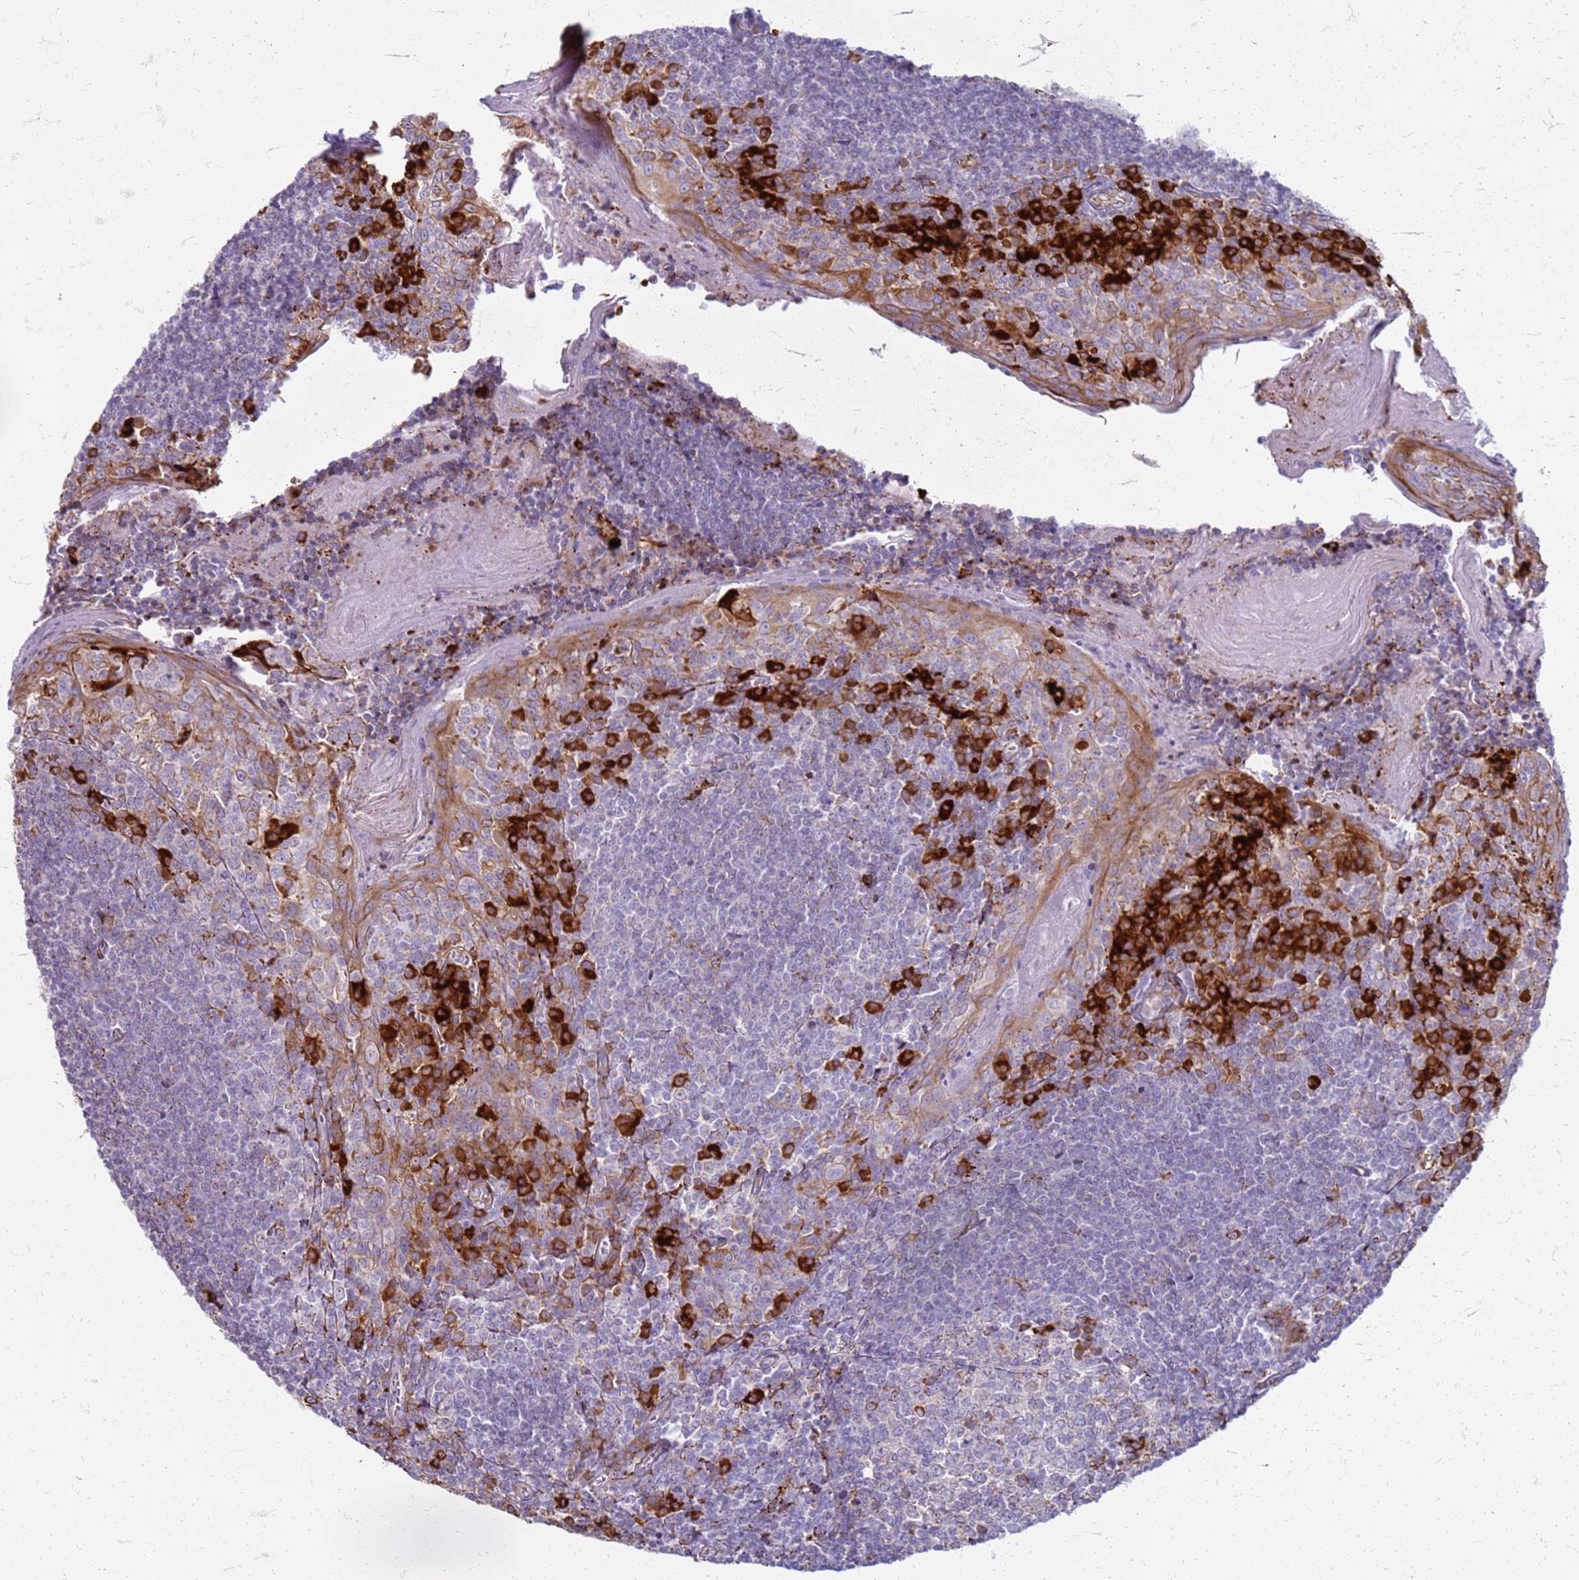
{"staining": {"intensity": "negative", "quantity": "none", "location": "none"}, "tissue": "tonsil", "cell_type": "Germinal center cells", "image_type": "normal", "snomed": [{"axis": "morphology", "description": "Normal tissue, NOS"}, {"axis": "topography", "description": "Tonsil"}], "caption": "The immunohistochemistry (IHC) image has no significant staining in germinal center cells of tonsil. (Stains: DAB (3,3'-diaminobenzidine) IHC with hematoxylin counter stain, Microscopy: brightfield microscopy at high magnification).", "gene": "PDK3", "patient": {"sex": "male", "age": 27}}